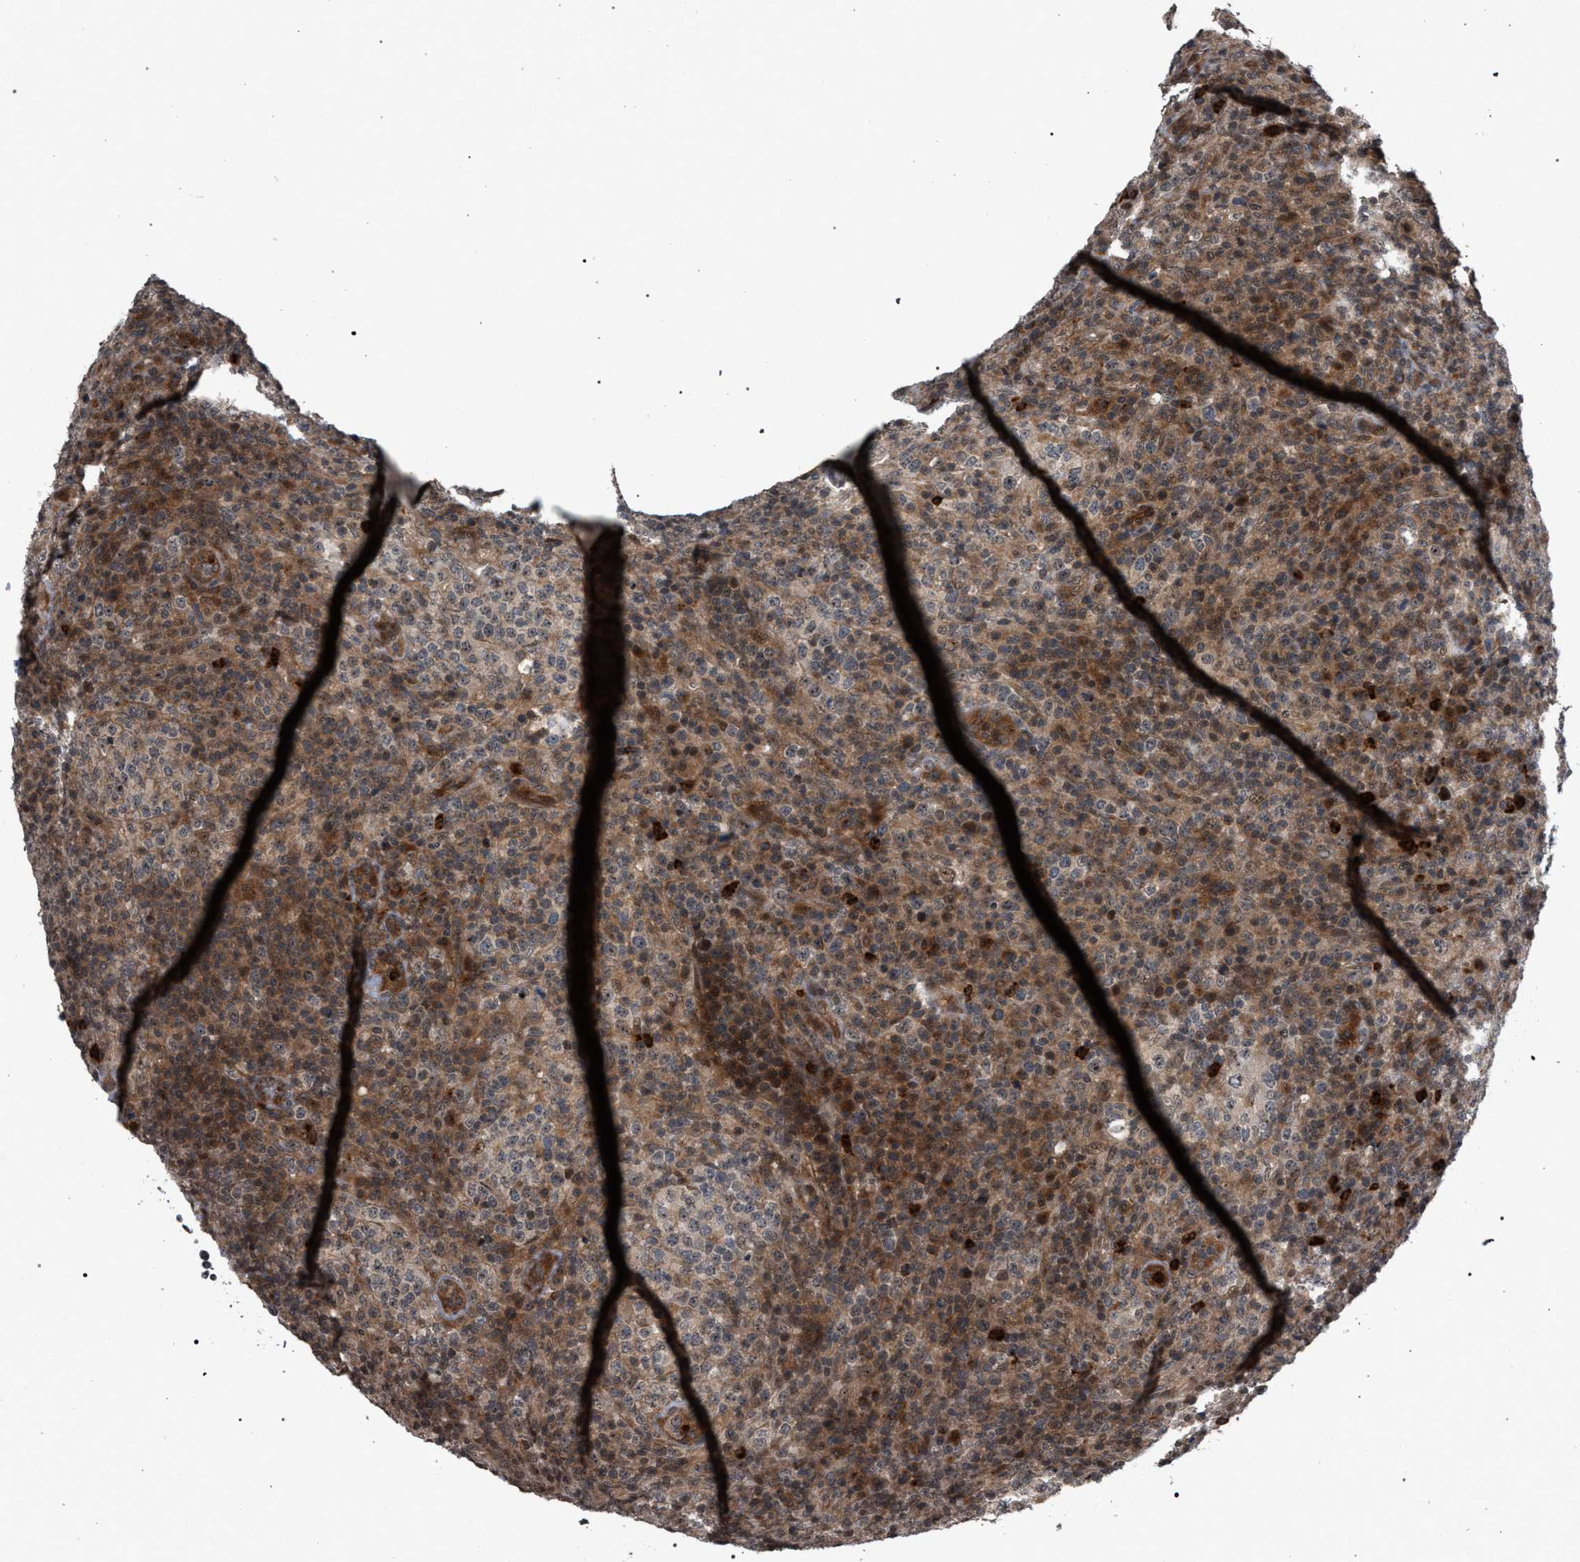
{"staining": {"intensity": "moderate", "quantity": ">75%", "location": "cytoplasmic/membranous"}, "tissue": "lymphoma", "cell_type": "Tumor cells", "image_type": "cancer", "snomed": [{"axis": "morphology", "description": "Malignant lymphoma, non-Hodgkin's type, High grade"}, {"axis": "topography", "description": "Lymph node"}], "caption": "A medium amount of moderate cytoplasmic/membranous positivity is seen in about >75% of tumor cells in malignant lymphoma, non-Hodgkin's type (high-grade) tissue.", "gene": "IRAK4", "patient": {"sex": "female", "age": 76}}